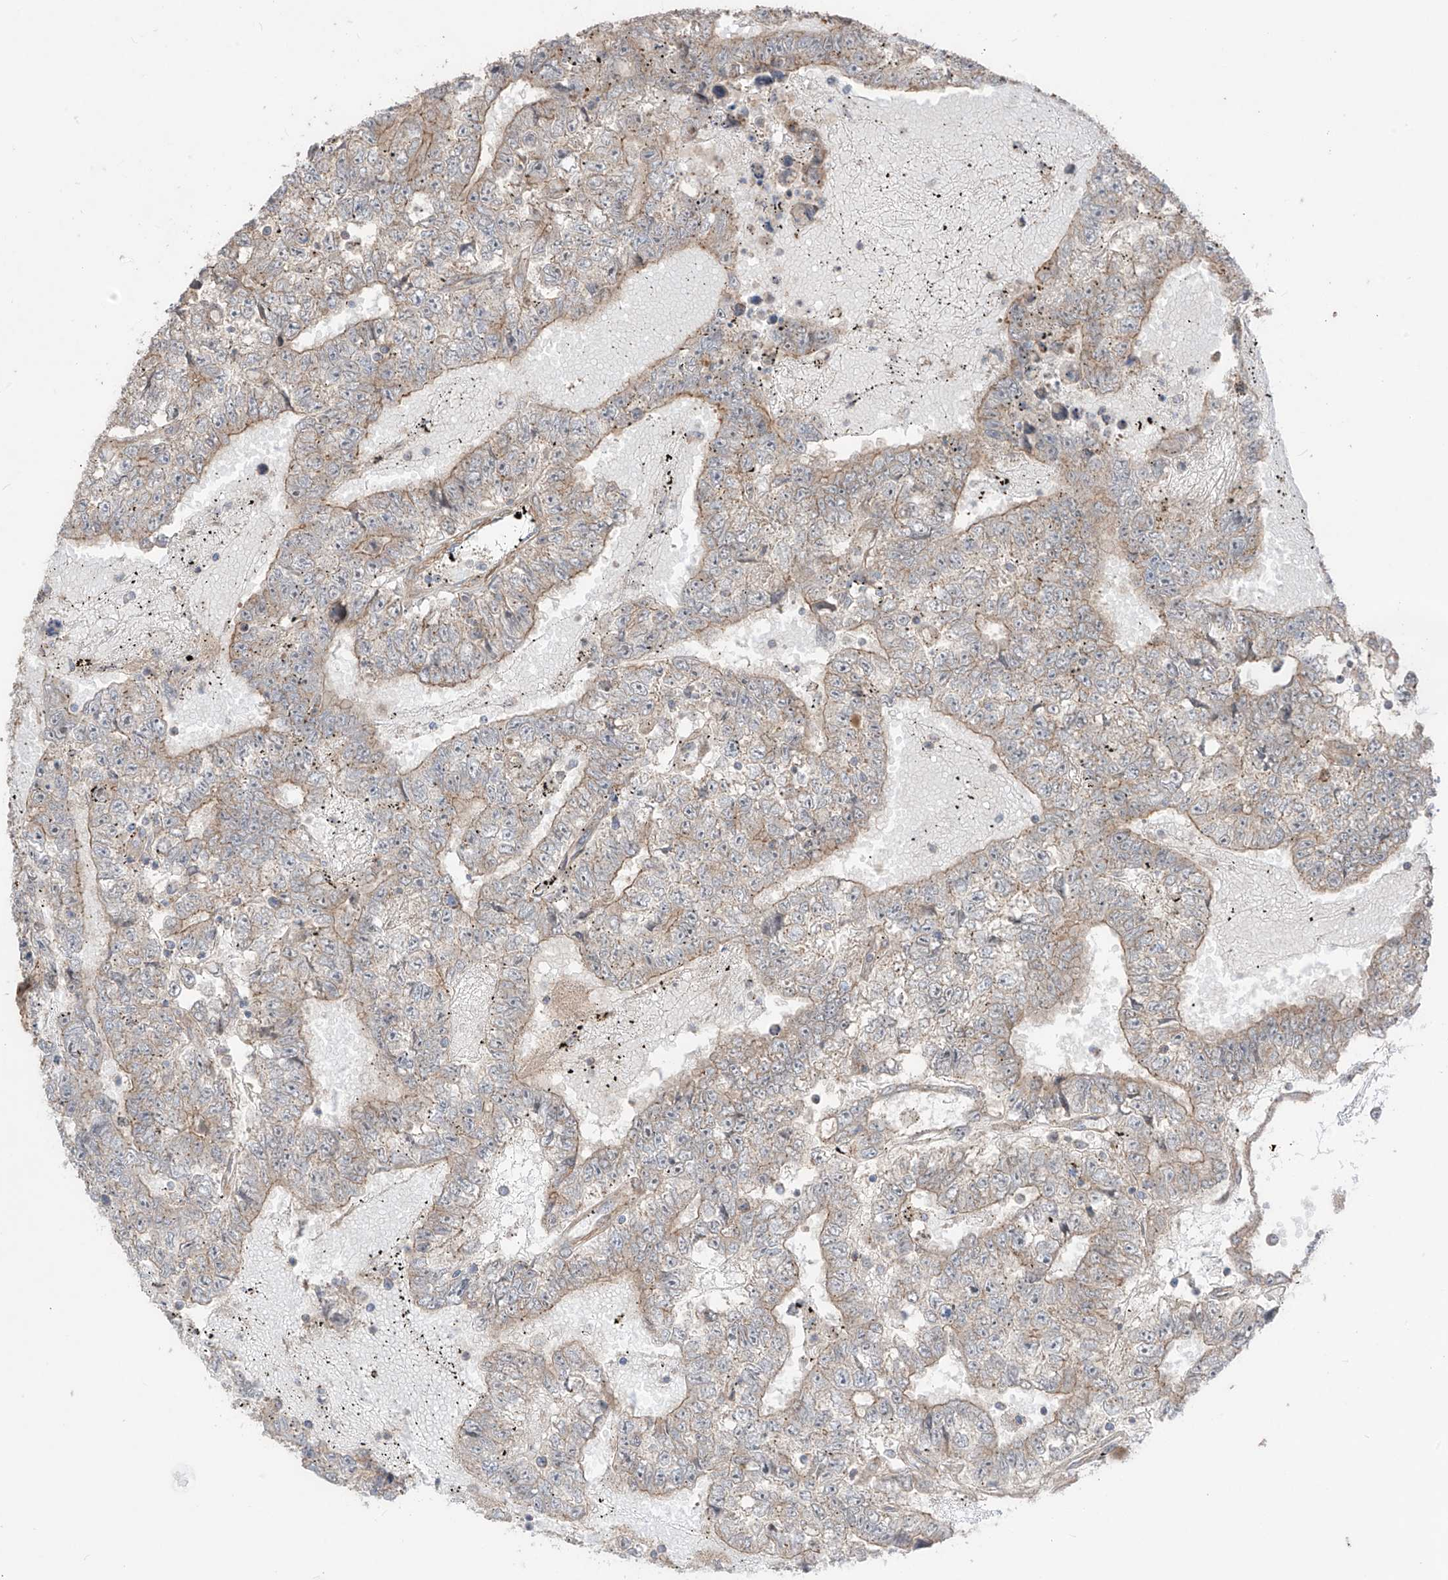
{"staining": {"intensity": "weak", "quantity": "25%-75%", "location": "cytoplasmic/membranous"}, "tissue": "testis cancer", "cell_type": "Tumor cells", "image_type": "cancer", "snomed": [{"axis": "morphology", "description": "Carcinoma, Embryonal, NOS"}, {"axis": "topography", "description": "Testis"}], "caption": "Protein staining of embryonal carcinoma (testis) tissue shows weak cytoplasmic/membranous staining in approximately 25%-75% of tumor cells. (Stains: DAB (3,3'-diaminobenzidine) in brown, nuclei in blue, Microscopy: brightfield microscopy at high magnification).", "gene": "LRRC74A", "patient": {"sex": "male", "age": 25}}